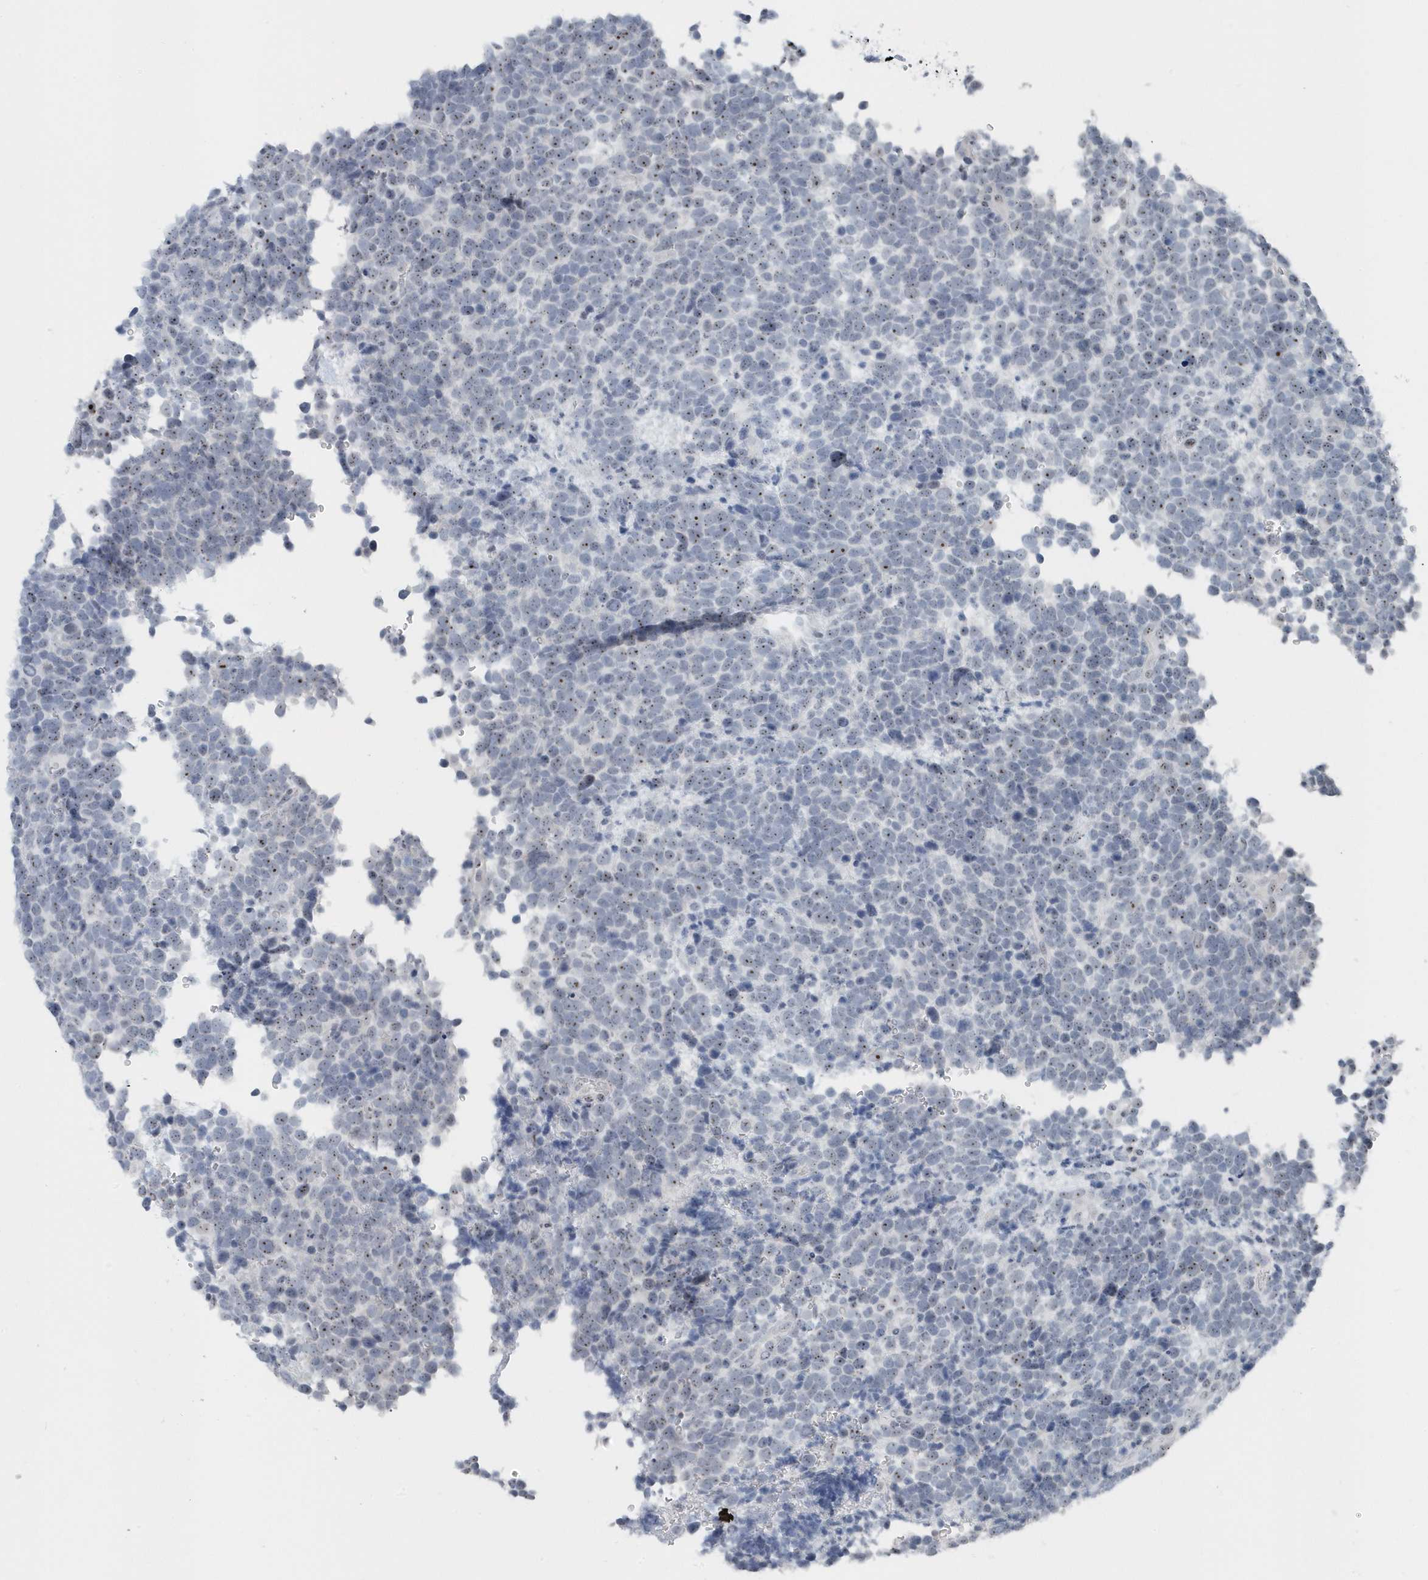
{"staining": {"intensity": "weak", "quantity": "25%-75%", "location": "nuclear"}, "tissue": "urothelial cancer", "cell_type": "Tumor cells", "image_type": "cancer", "snomed": [{"axis": "morphology", "description": "Urothelial carcinoma, High grade"}, {"axis": "topography", "description": "Urinary bladder"}], "caption": "Urothelial cancer tissue displays weak nuclear positivity in about 25%-75% of tumor cells (Stains: DAB in brown, nuclei in blue, Microscopy: brightfield microscopy at high magnification).", "gene": "RPF2", "patient": {"sex": "female", "age": 82}}